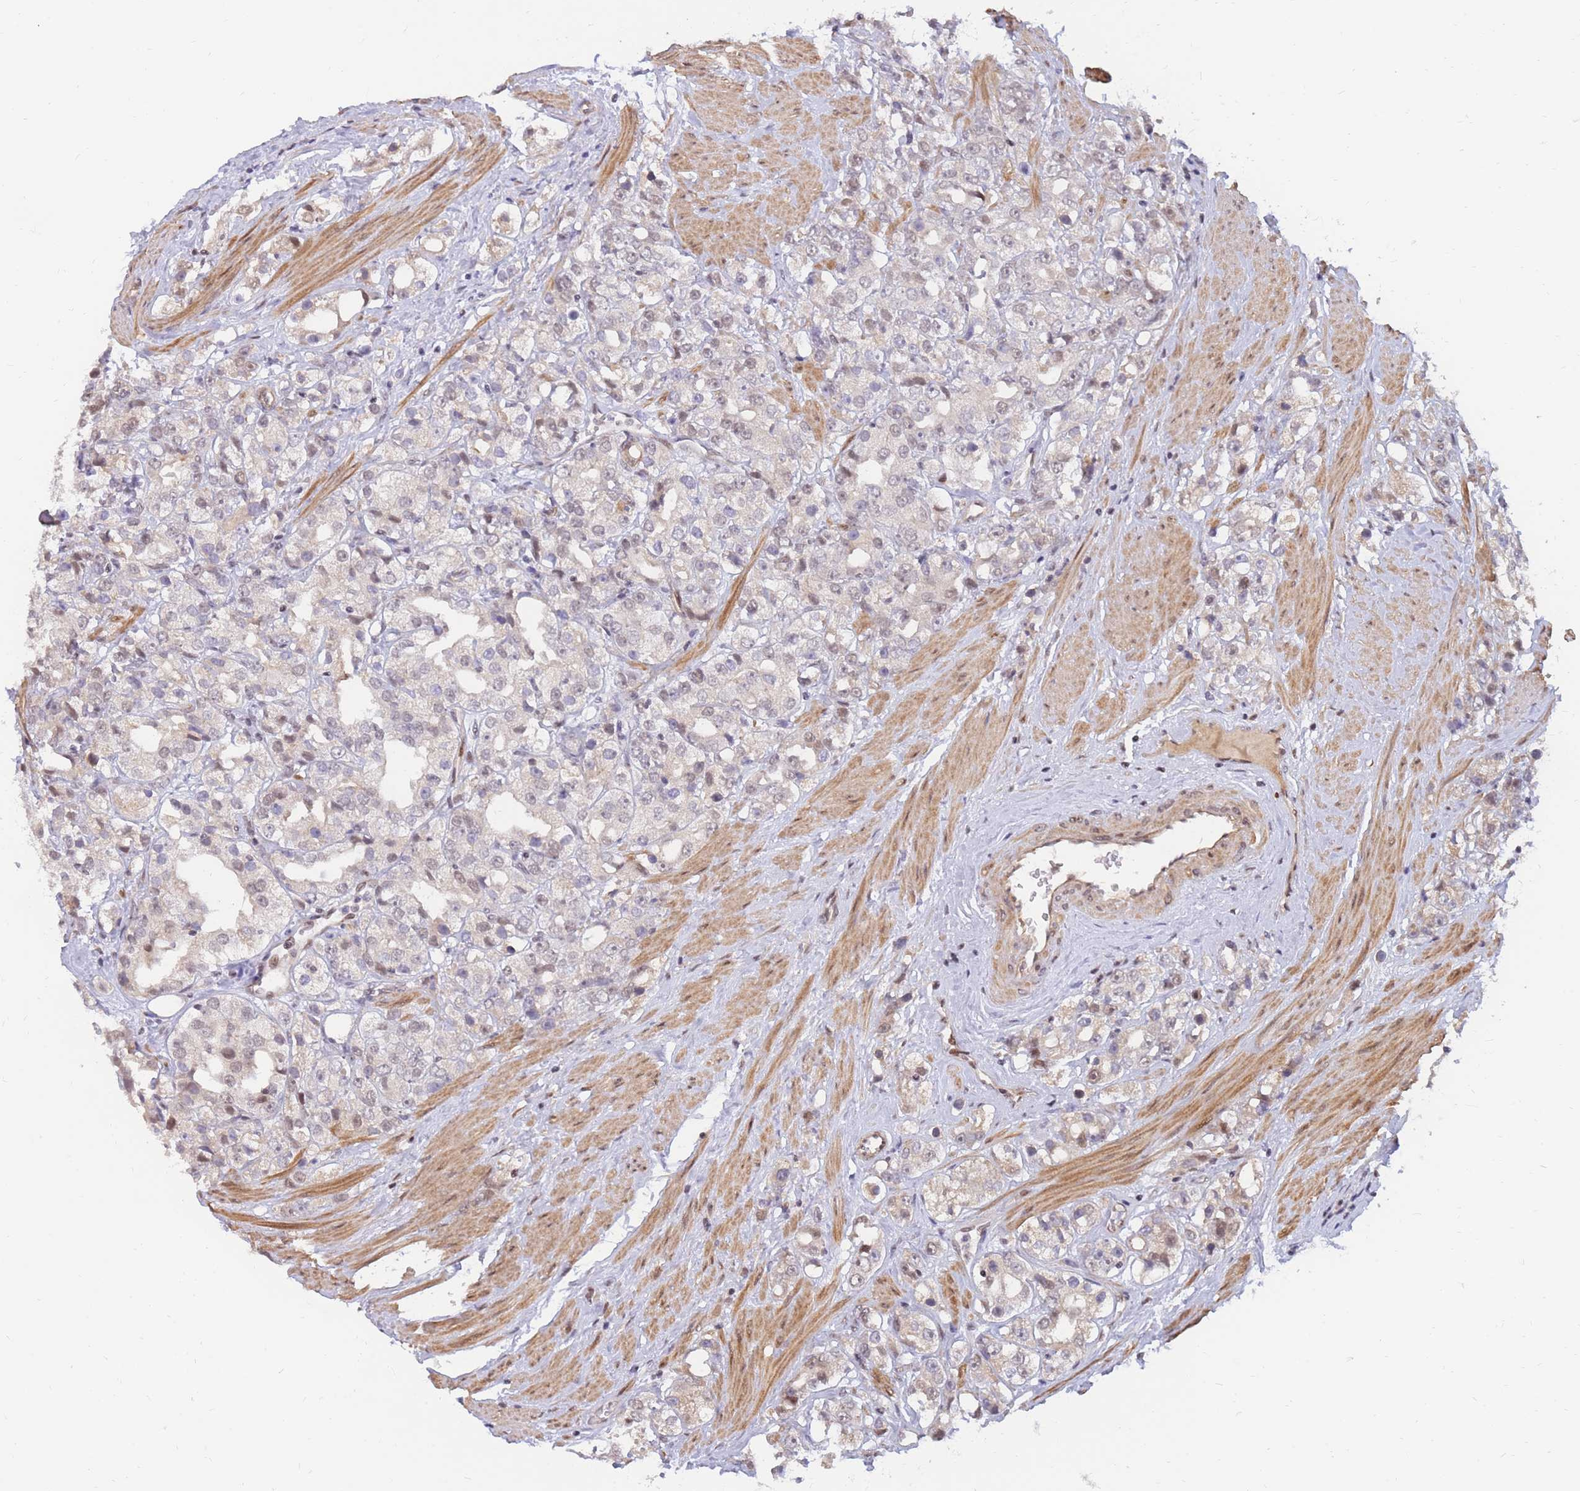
{"staining": {"intensity": "weak", "quantity": "25%-75%", "location": "nuclear"}, "tissue": "prostate cancer", "cell_type": "Tumor cells", "image_type": "cancer", "snomed": [{"axis": "morphology", "description": "Adenocarcinoma, NOS"}, {"axis": "topography", "description": "Prostate"}], "caption": "Tumor cells display weak nuclear positivity in about 25%-75% of cells in adenocarcinoma (prostate).", "gene": "ERICH6B", "patient": {"sex": "male", "age": 79}}